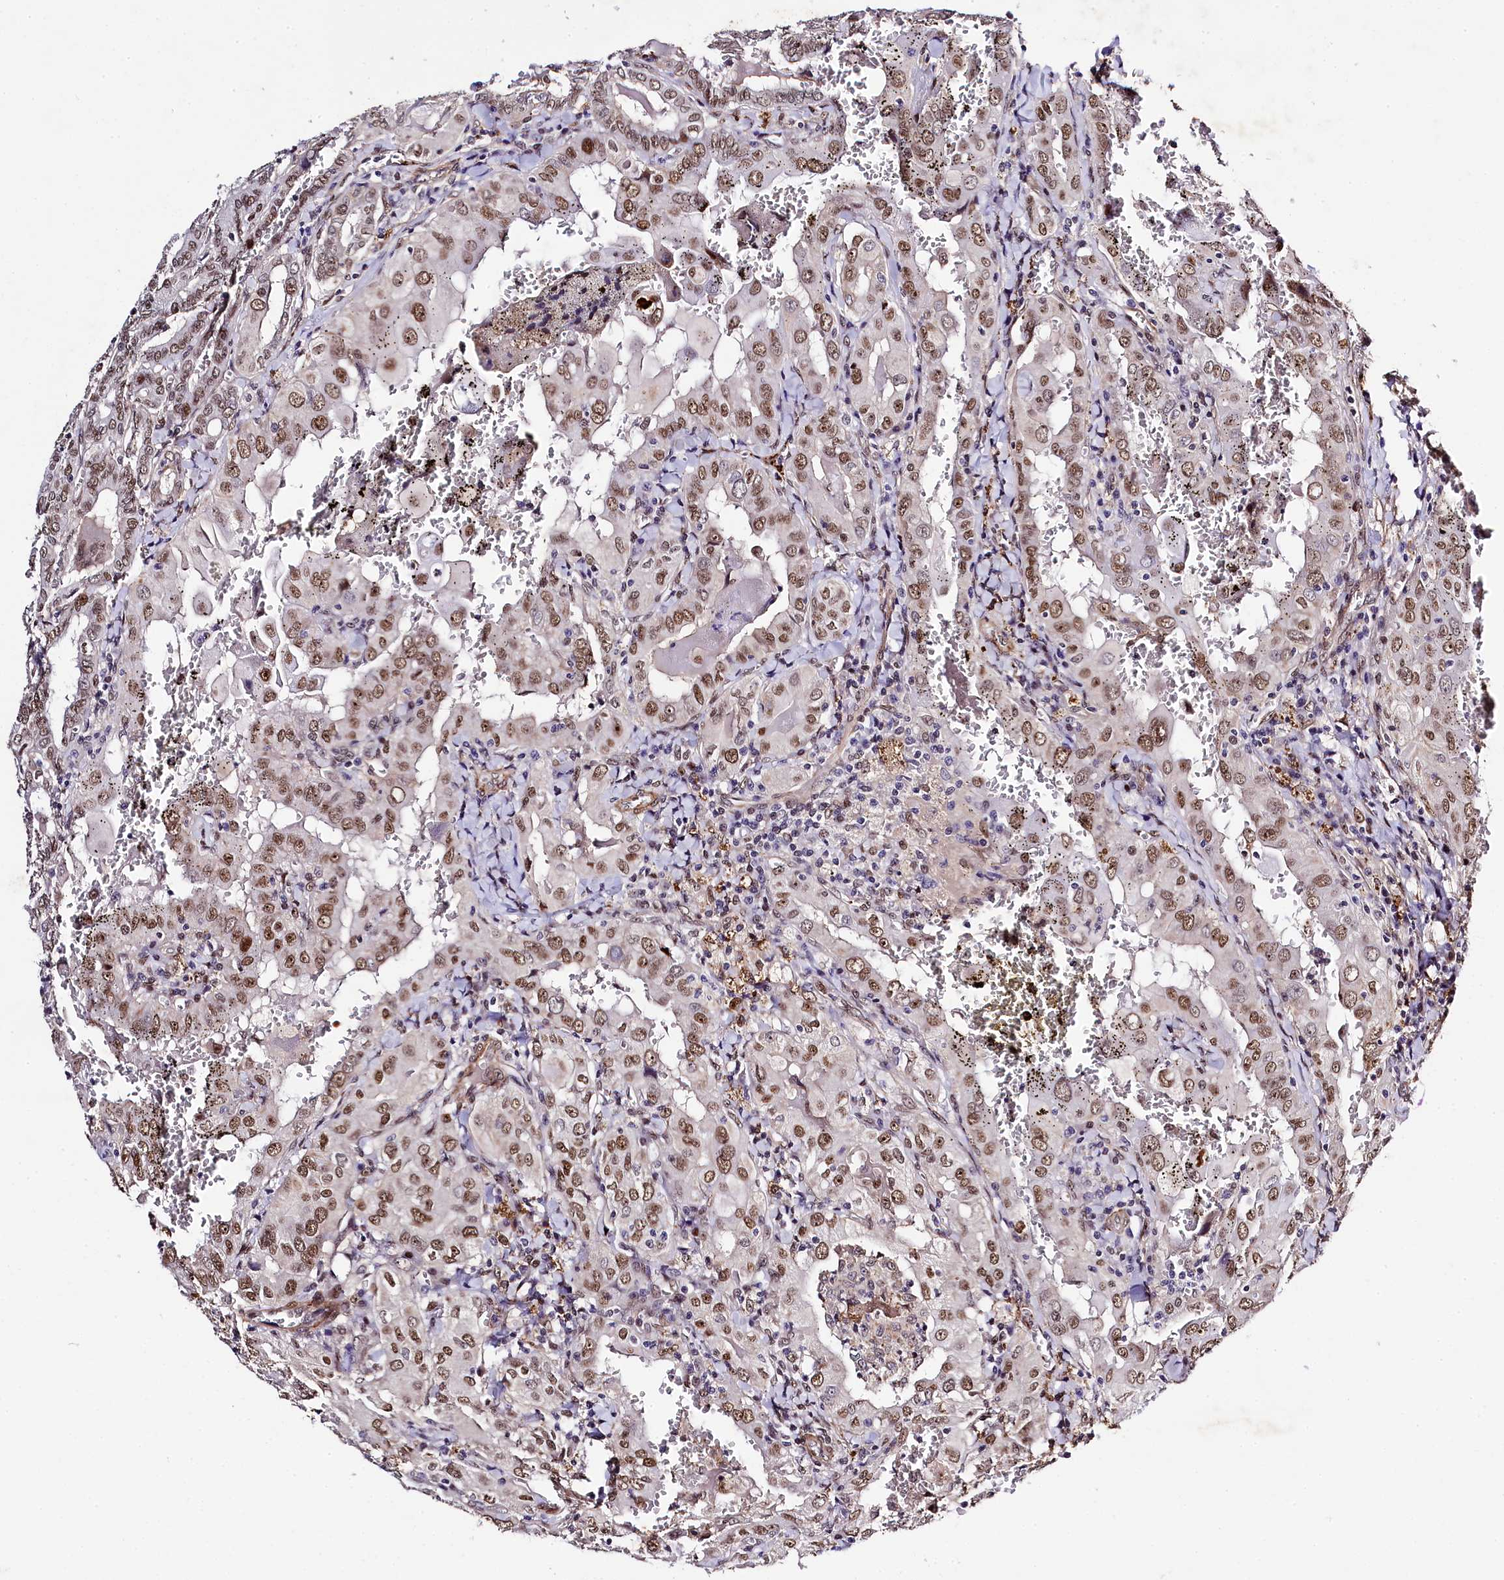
{"staining": {"intensity": "moderate", "quantity": ">75%", "location": "nuclear"}, "tissue": "thyroid cancer", "cell_type": "Tumor cells", "image_type": "cancer", "snomed": [{"axis": "morphology", "description": "Papillary adenocarcinoma, NOS"}, {"axis": "topography", "description": "Thyroid gland"}], "caption": "Moderate nuclear staining for a protein is appreciated in about >75% of tumor cells of thyroid cancer using IHC.", "gene": "SAMD10", "patient": {"sex": "female", "age": 72}}